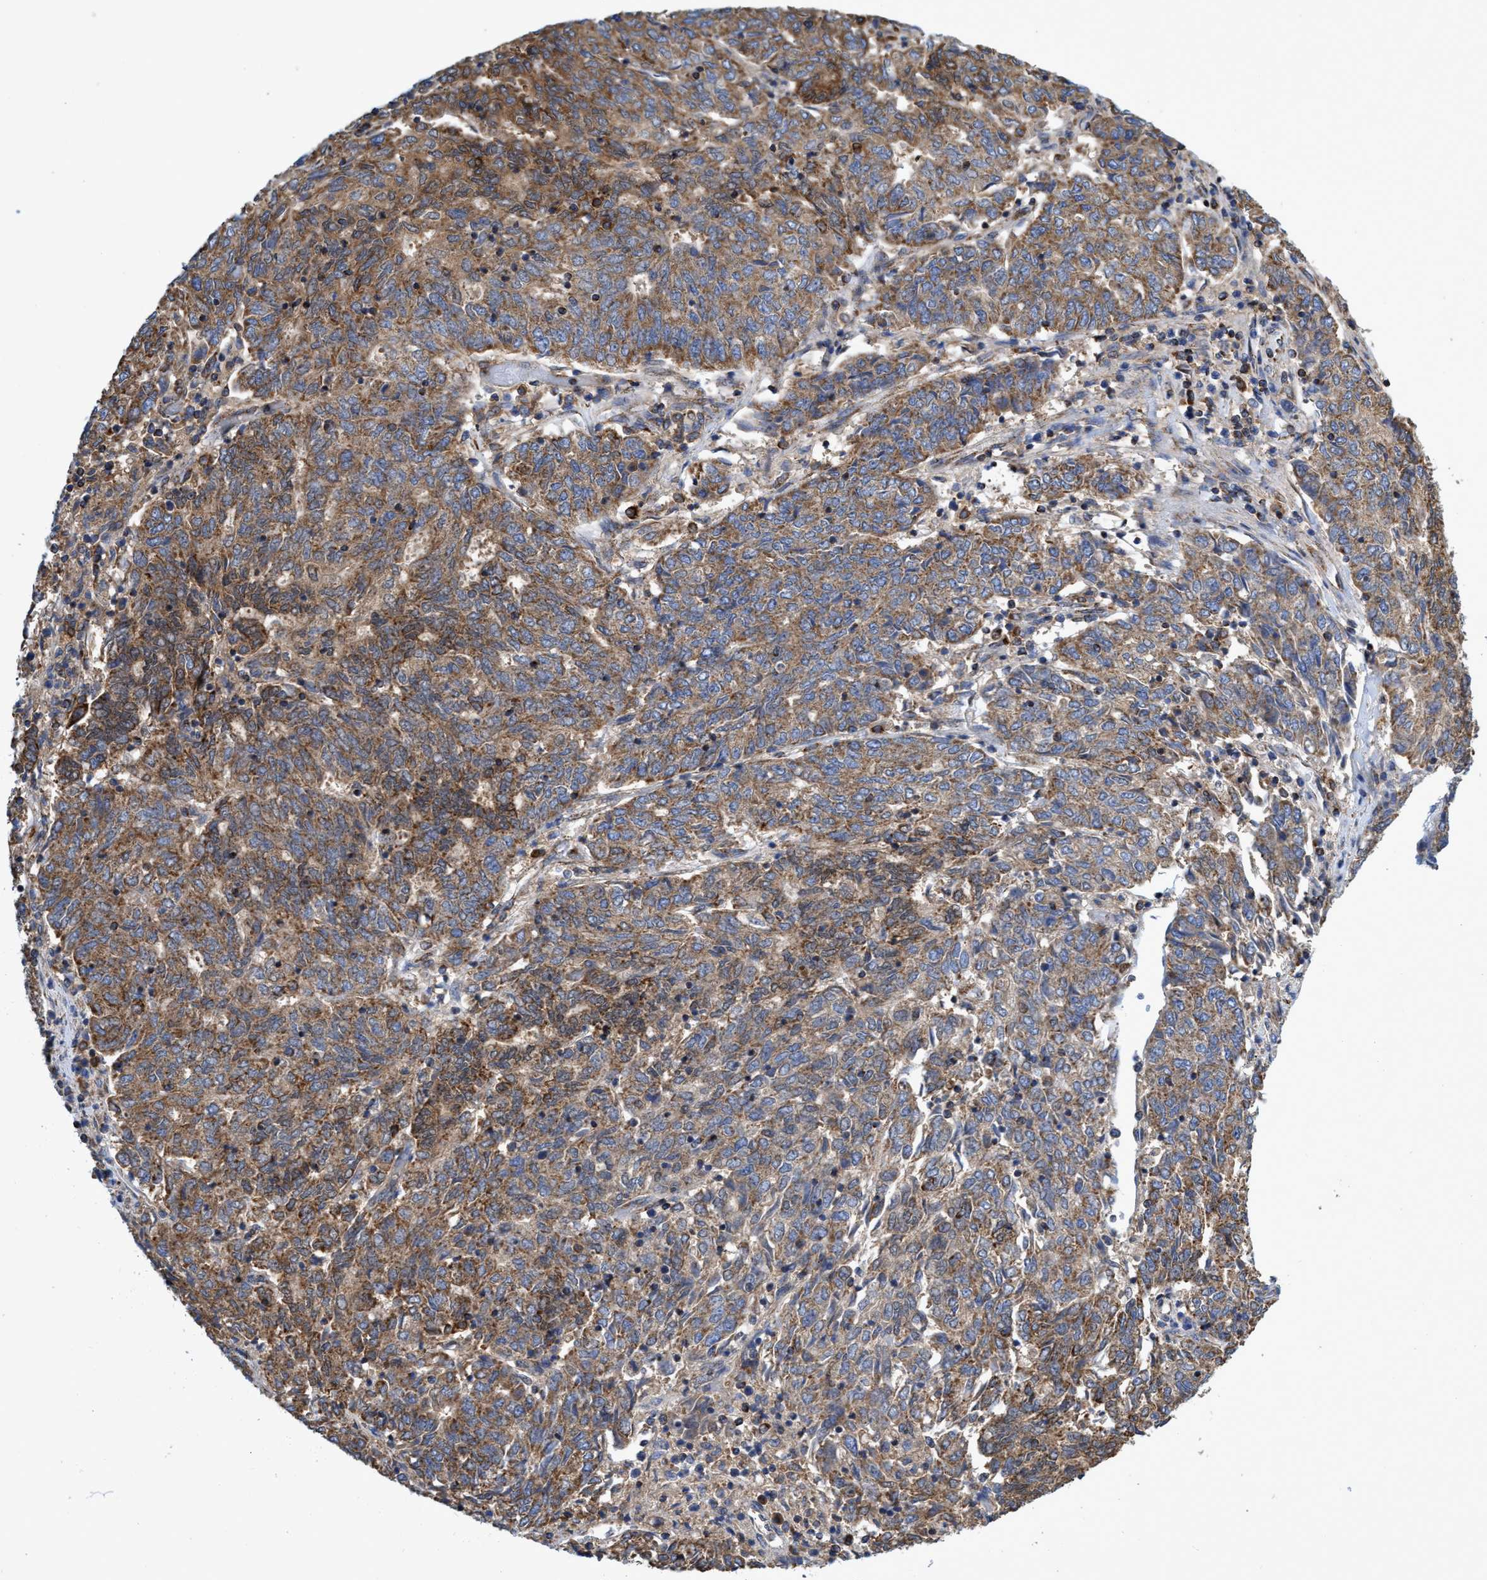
{"staining": {"intensity": "moderate", "quantity": ">75%", "location": "cytoplasmic/membranous"}, "tissue": "endometrial cancer", "cell_type": "Tumor cells", "image_type": "cancer", "snomed": [{"axis": "morphology", "description": "Adenocarcinoma, NOS"}, {"axis": "topography", "description": "Endometrium"}], "caption": "Moderate cytoplasmic/membranous staining is present in about >75% of tumor cells in adenocarcinoma (endometrial).", "gene": "CRYZ", "patient": {"sex": "female", "age": 80}}